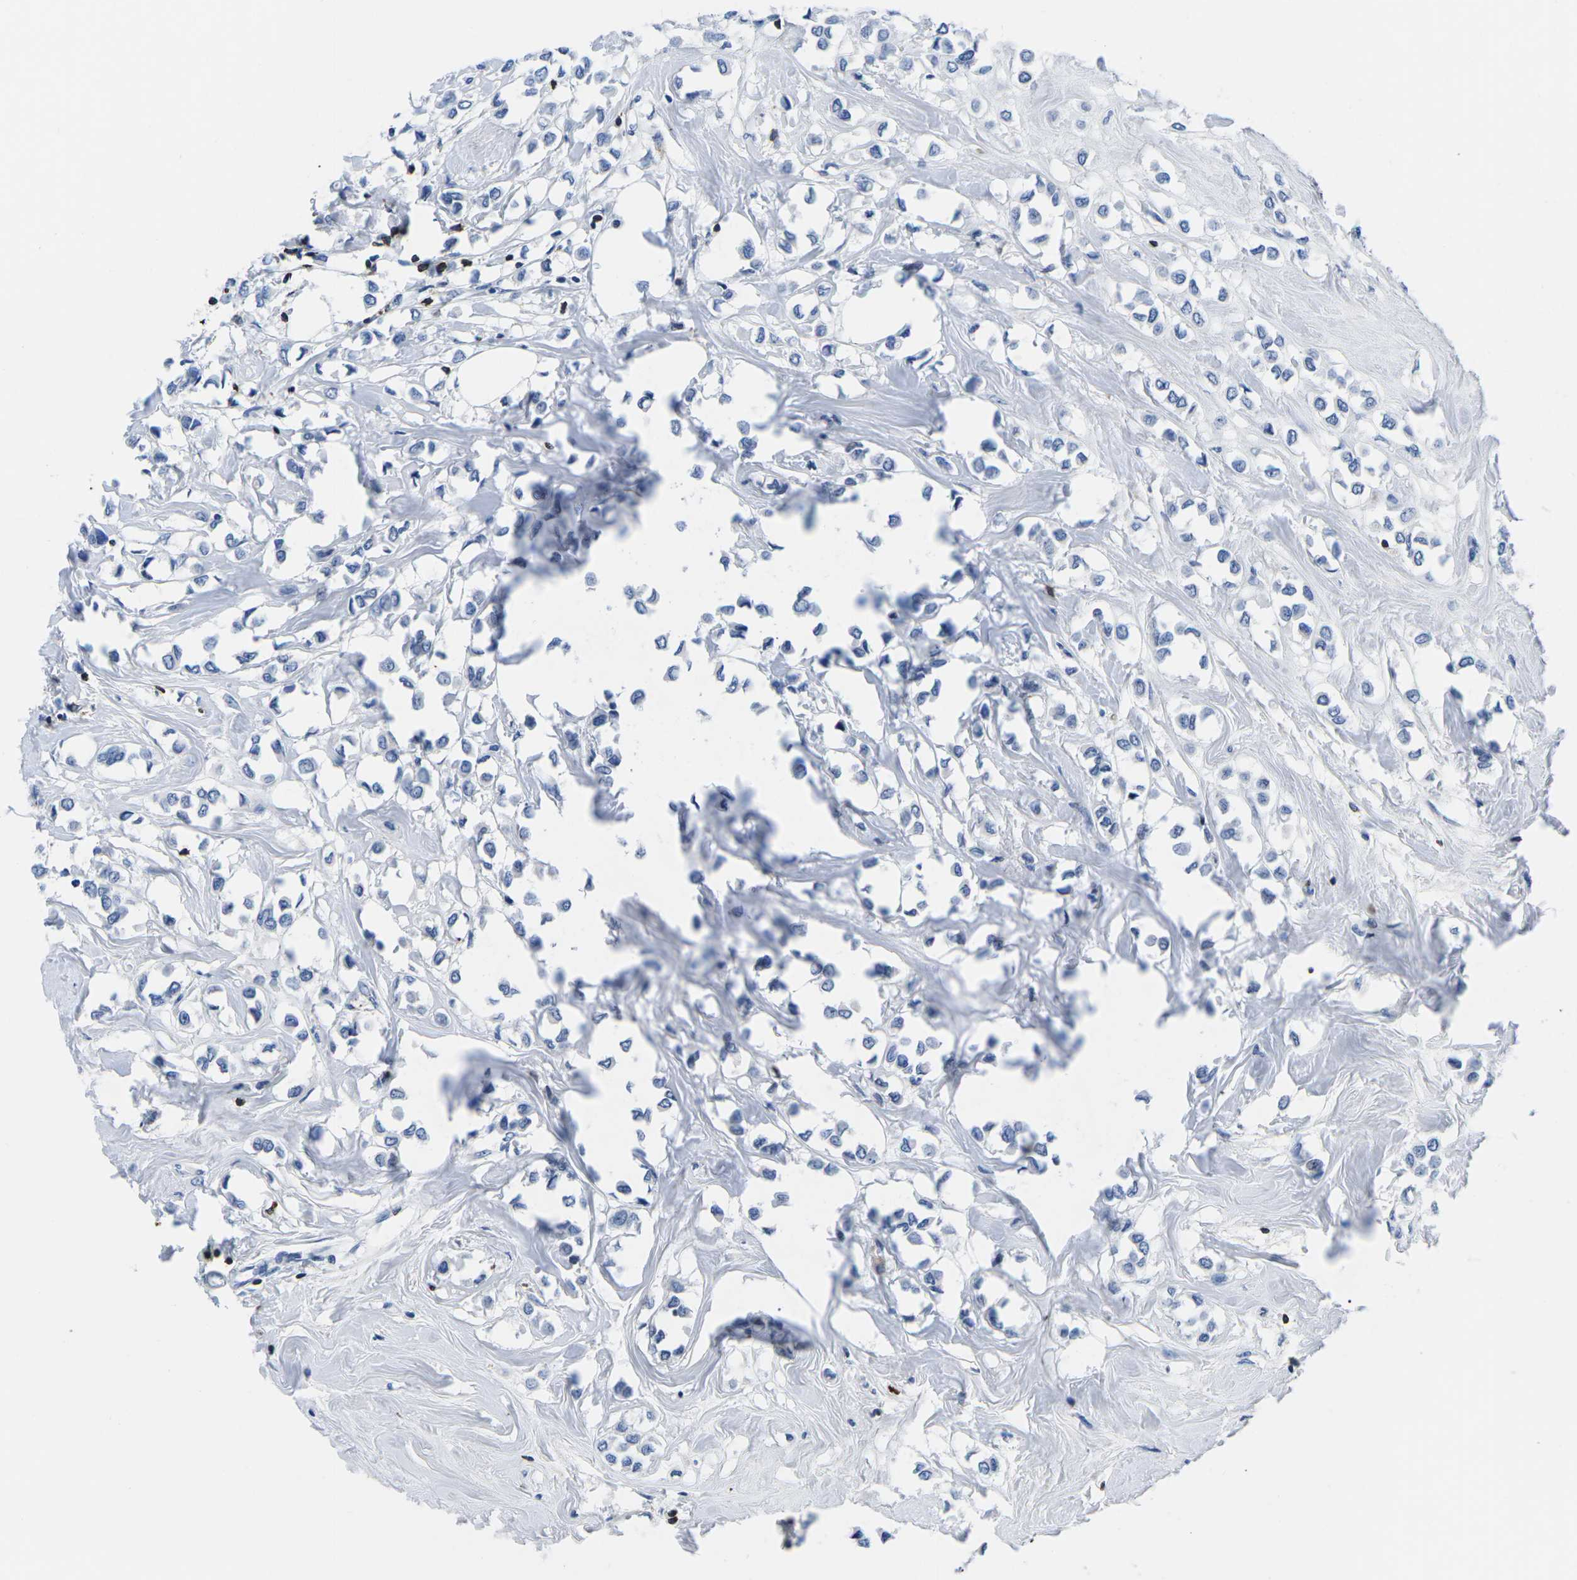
{"staining": {"intensity": "negative", "quantity": "none", "location": "none"}, "tissue": "breast cancer", "cell_type": "Tumor cells", "image_type": "cancer", "snomed": [{"axis": "morphology", "description": "Lobular carcinoma"}, {"axis": "topography", "description": "Breast"}], "caption": "An image of breast lobular carcinoma stained for a protein displays no brown staining in tumor cells.", "gene": "CTSW", "patient": {"sex": "female", "age": 51}}